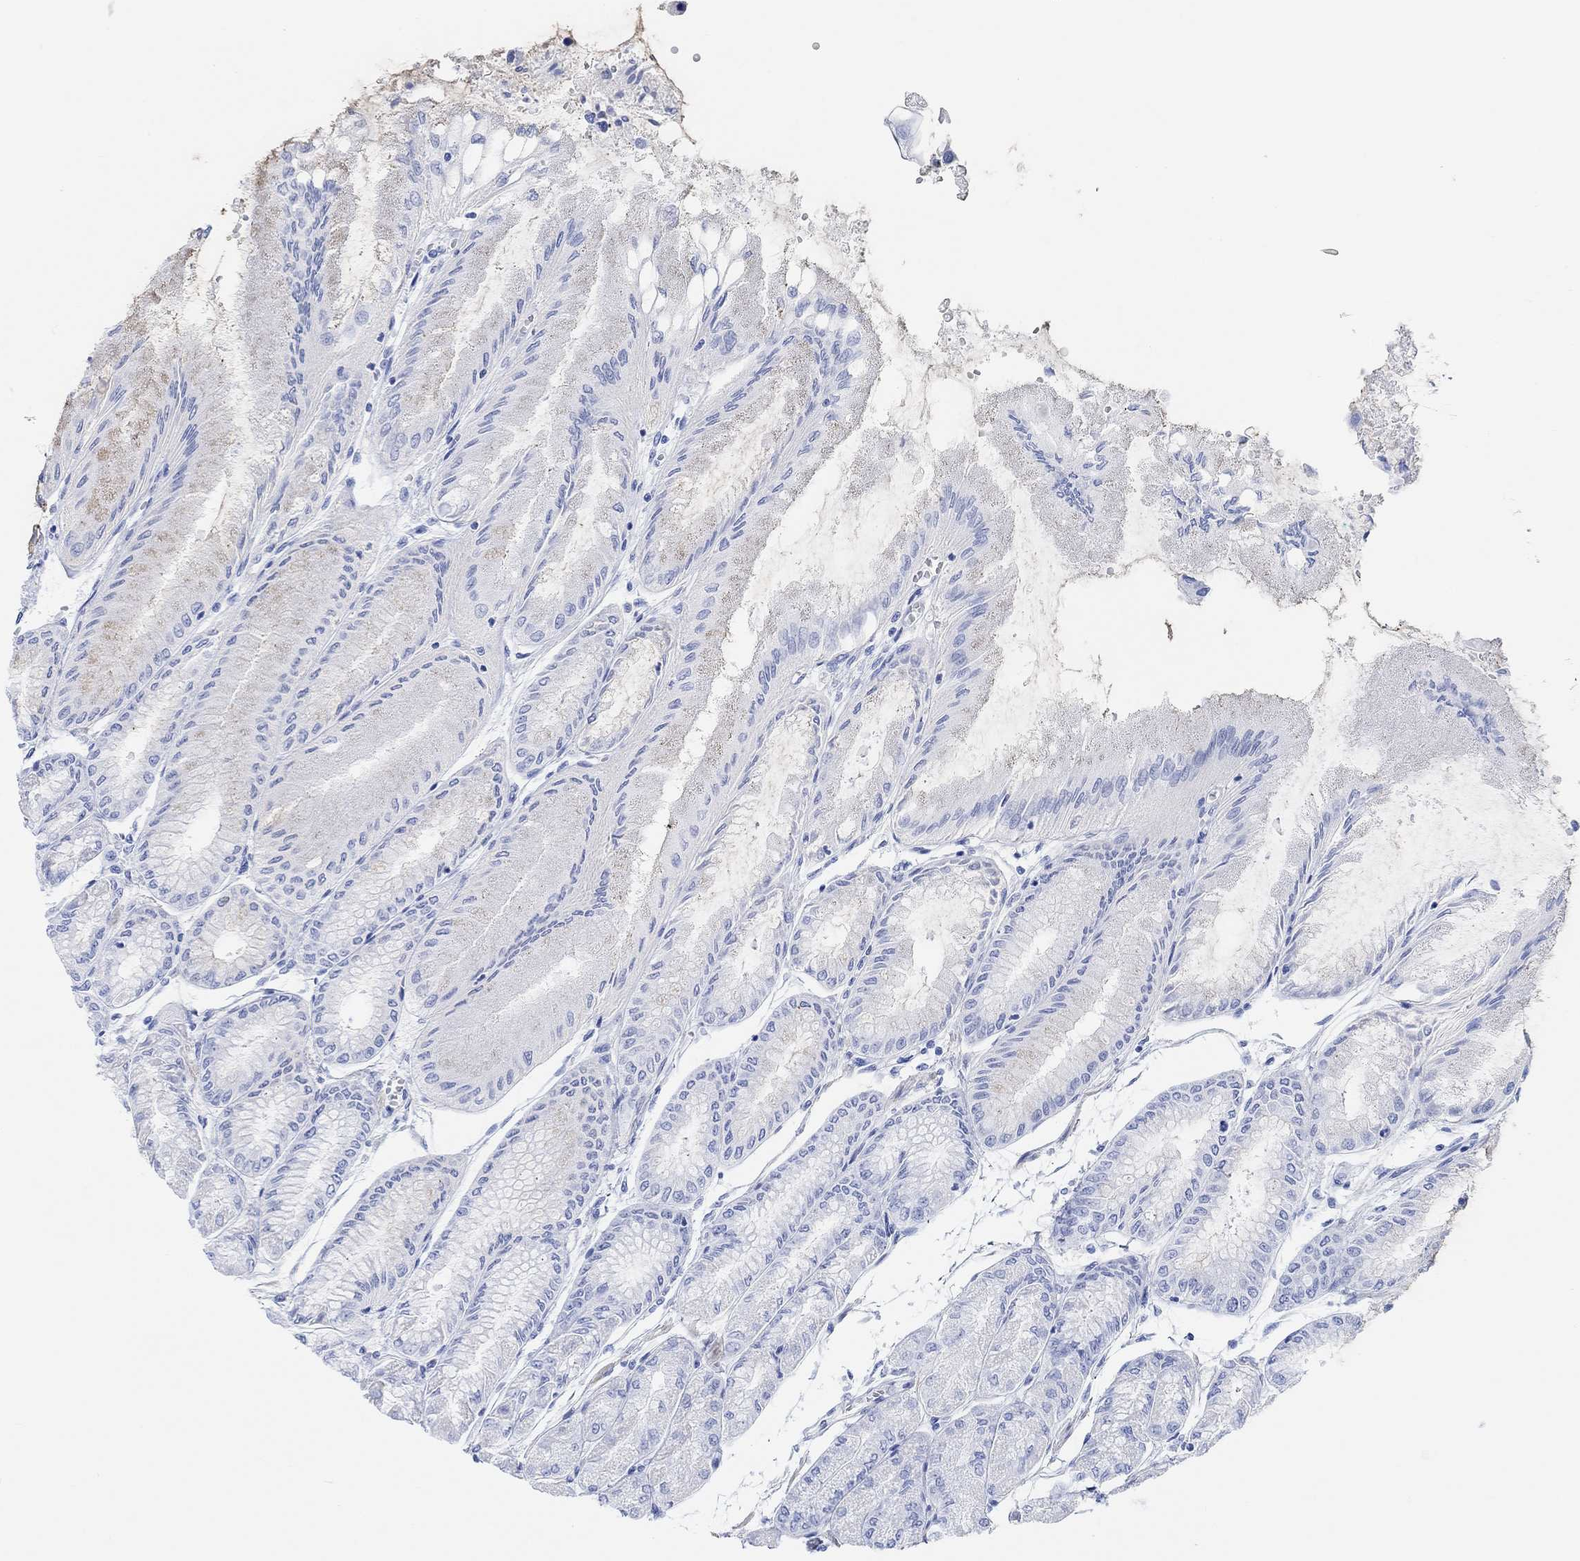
{"staining": {"intensity": "weak", "quantity": "<25%", "location": "cytoplasmic/membranous"}, "tissue": "stomach", "cell_type": "Glandular cells", "image_type": "normal", "snomed": [{"axis": "morphology", "description": "Normal tissue, NOS"}, {"axis": "topography", "description": "Stomach, upper"}], "caption": "This is an immunohistochemistry (IHC) photomicrograph of normal human stomach. There is no positivity in glandular cells.", "gene": "ANKRD33", "patient": {"sex": "male", "age": 60}}